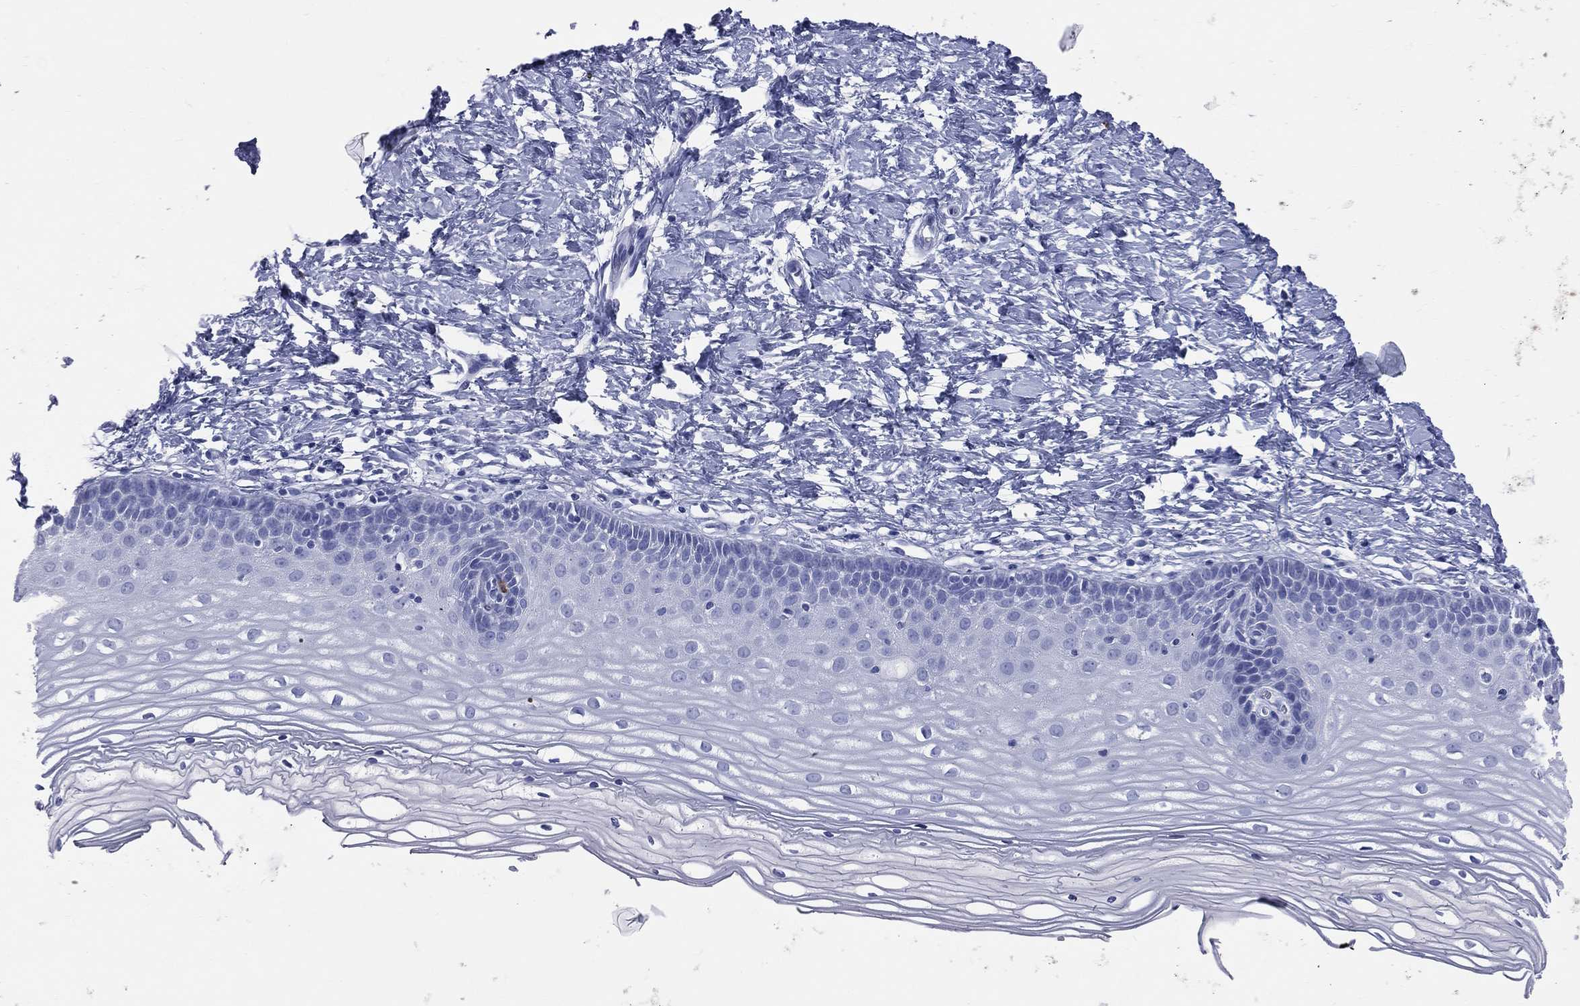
{"staining": {"intensity": "negative", "quantity": "none", "location": "none"}, "tissue": "cervix", "cell_type": "Glandular cells", "image_type": "normal", "snomed": [{"axis": "morphology", "description": "Normal tissue, NOS"}, {"axis": "topography", "description": "Cervix"}], "caption": "This is a histopathology image of immunohistochemistry staining of unremarkable cervix, which shows no staining in glandular cells. (DAB (3,3'-diaminobenzidine) IHC, high magnification).", "gene": "PGLYRP1", "patient": {"sex": "female", "age": 37}}